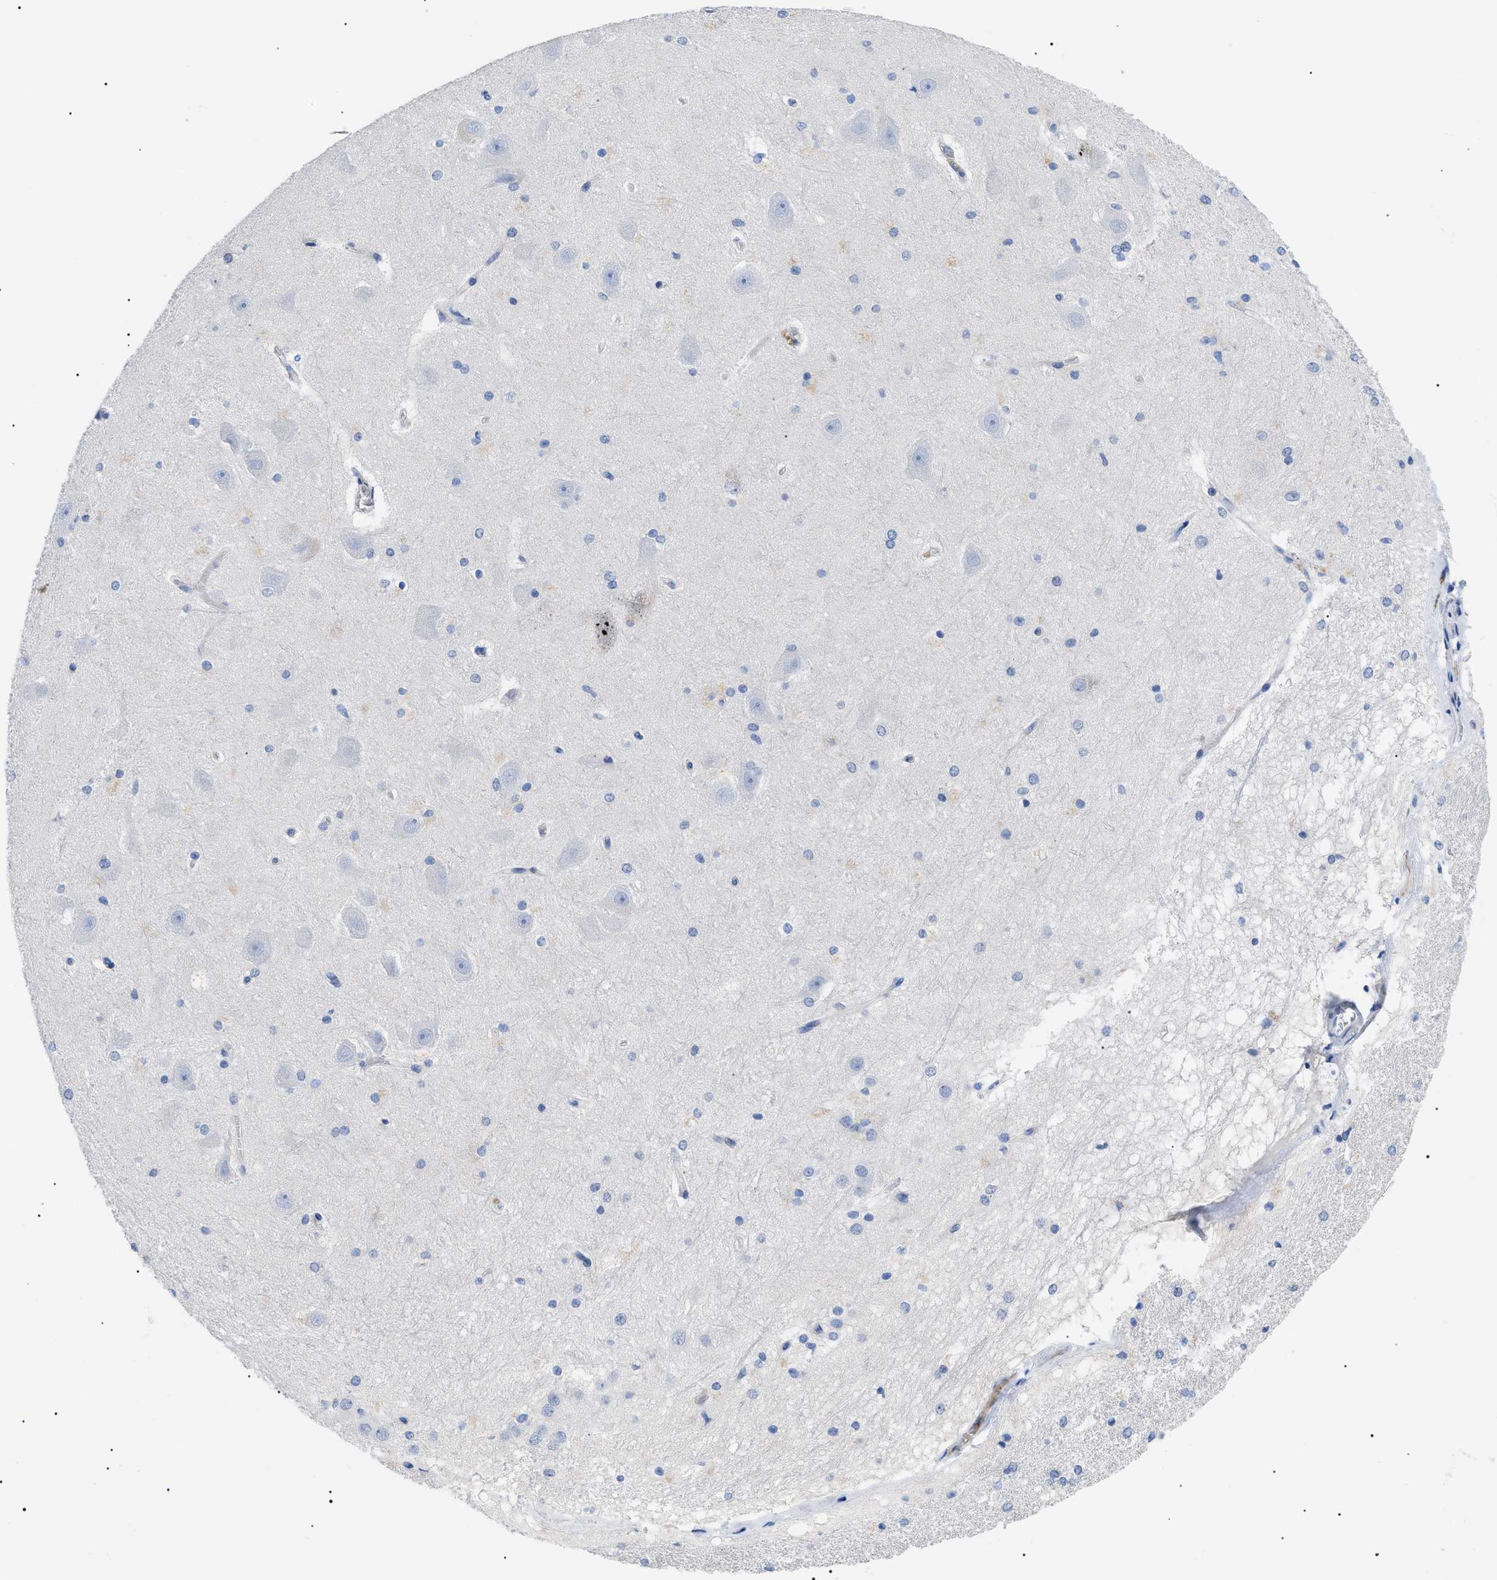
{"staining": {"intensity": "negative", "quantity": "none", "location": "none"}, "tissue": "hippocampus", "cell_type": "Glial cells", "image_type": "normal", "snomed": [{"axis": "morphology", "description": "Normal tissue, NOS"}, {"axis": "topography", "description": "Hippocampus"}], "caption": "IHC of benign human hippocampus demonstrates no staining in glial cells. The staining was performed using DAB to visualize the protein expression in brown, while the nuclei were stained in blue with hematoxylin (Magnification: 20x).", "gene": "ACKR1", "patient": {"sex": "female", "age": 19}}